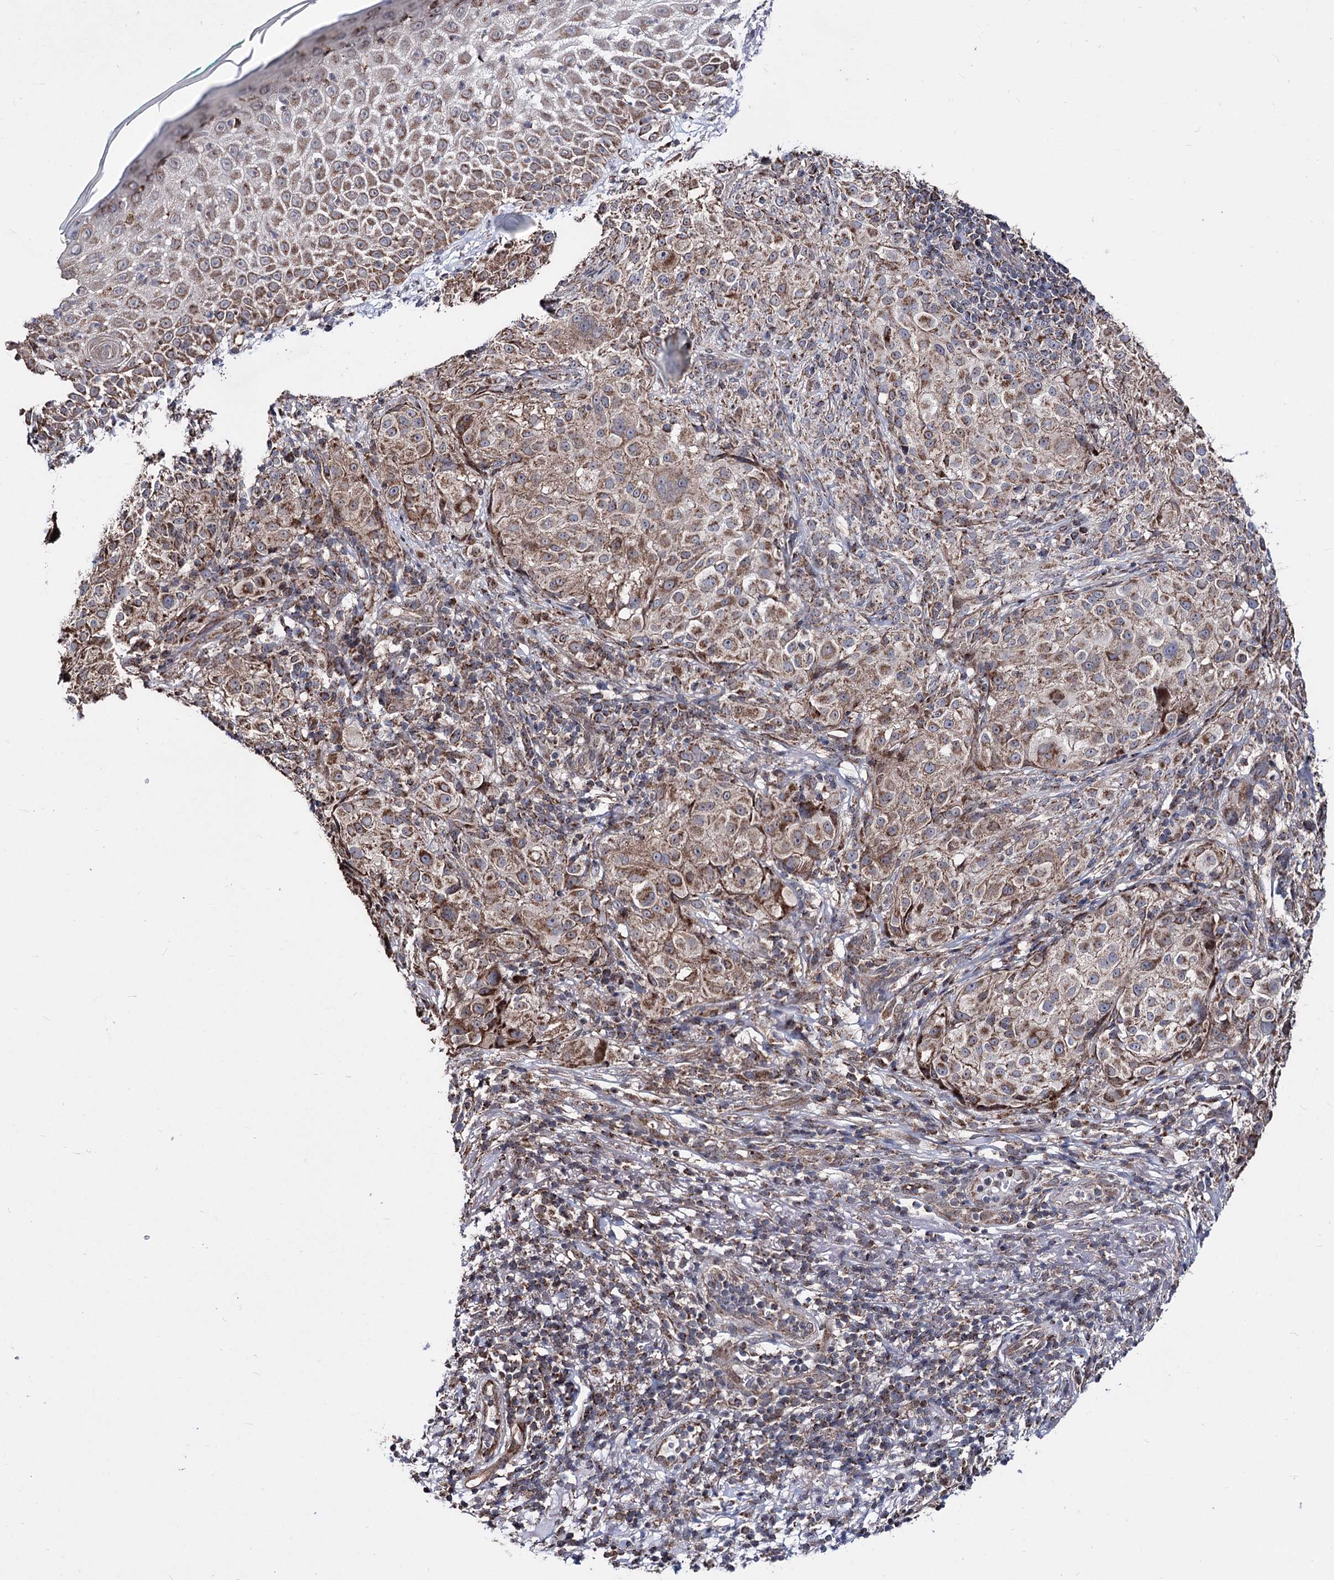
{"staining": {"intensity": "moderate", "quantity": ">75%", "location": "cytoplasmic/membranous"}, "tissue": "melanoma", "cell_type": "Tumor cells", "image_type": "cancer", "snomed": [{"axis": "morphology", "description": "Necrosis, NOS"}, {"axis": "morphology", "description": "Malignant melanoma, NOS"}, {"axis": "topography", "description": "Skin"}], "caption": "IHC photomicrograph of neoplastic tissue: melanoma stained using immunohistochemistry shows medium levels of moderate protein expression localized specifically in the cytoplasmic/membranous of tumor cells, appearing as a cytoplasmic/membranous brown color.", "gene": "CREB3L4", "patient": {"sex": "female", "age": 87}}